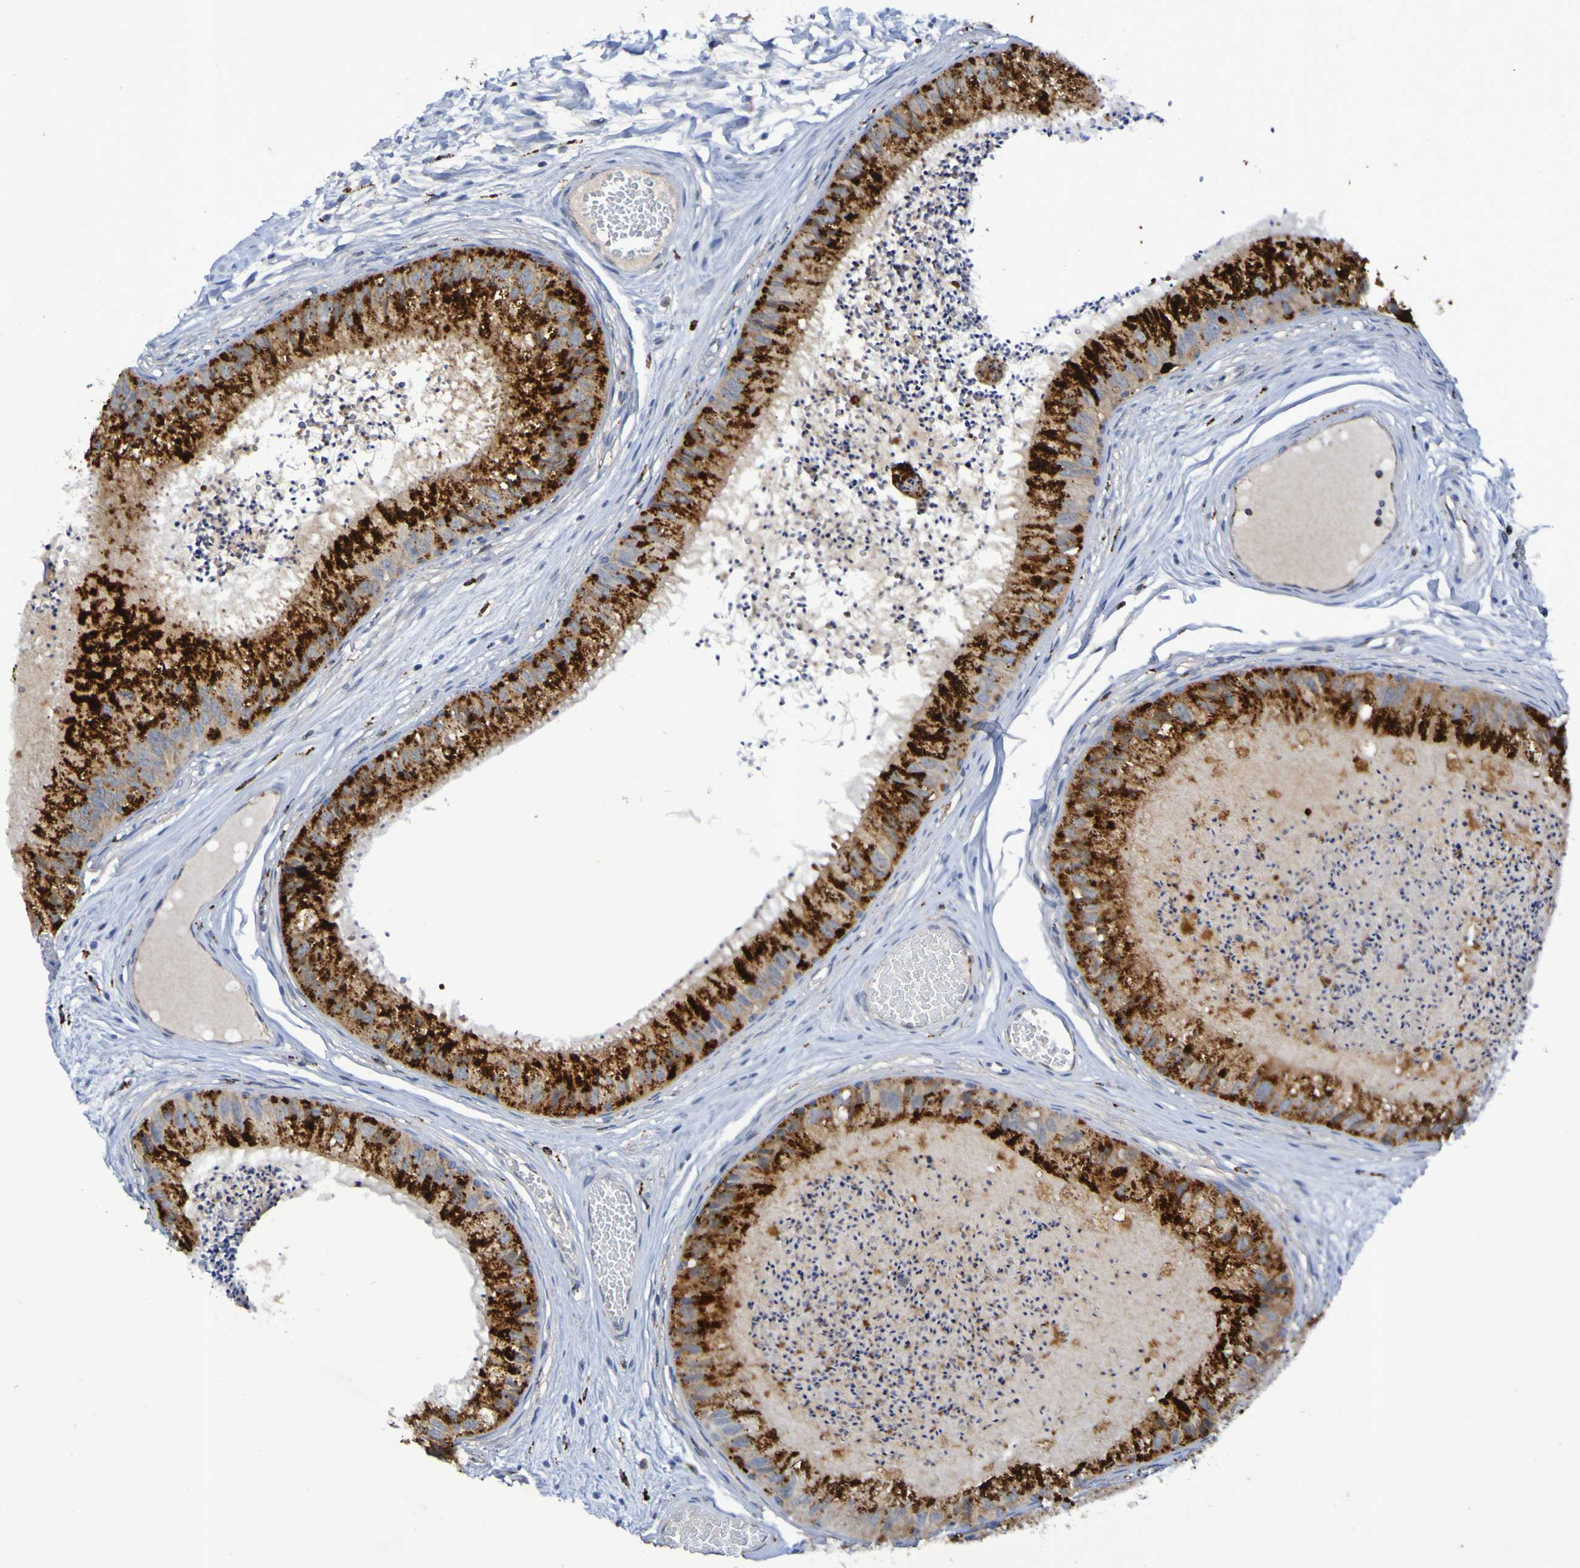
{"staining": {"intensity": "strong", "quantity": ">75%", "location": "cytoplasmic/membranous"}, "tissue": "epididymis", "cell_type": "Glandular cells", "image_type": "normal", "snomed": [{"axis": "morphology", "description": "Normal tissue, NOS"}, {"axis": "topography", "description": "Epididymis"}], "caption": "IHC of benign epididymis shows high levels of strong cytoplasmic/membranous expression in about >75% of glandular cells.", "gene": "TPH1", "patient": {"sex": "male", "age": 31}}